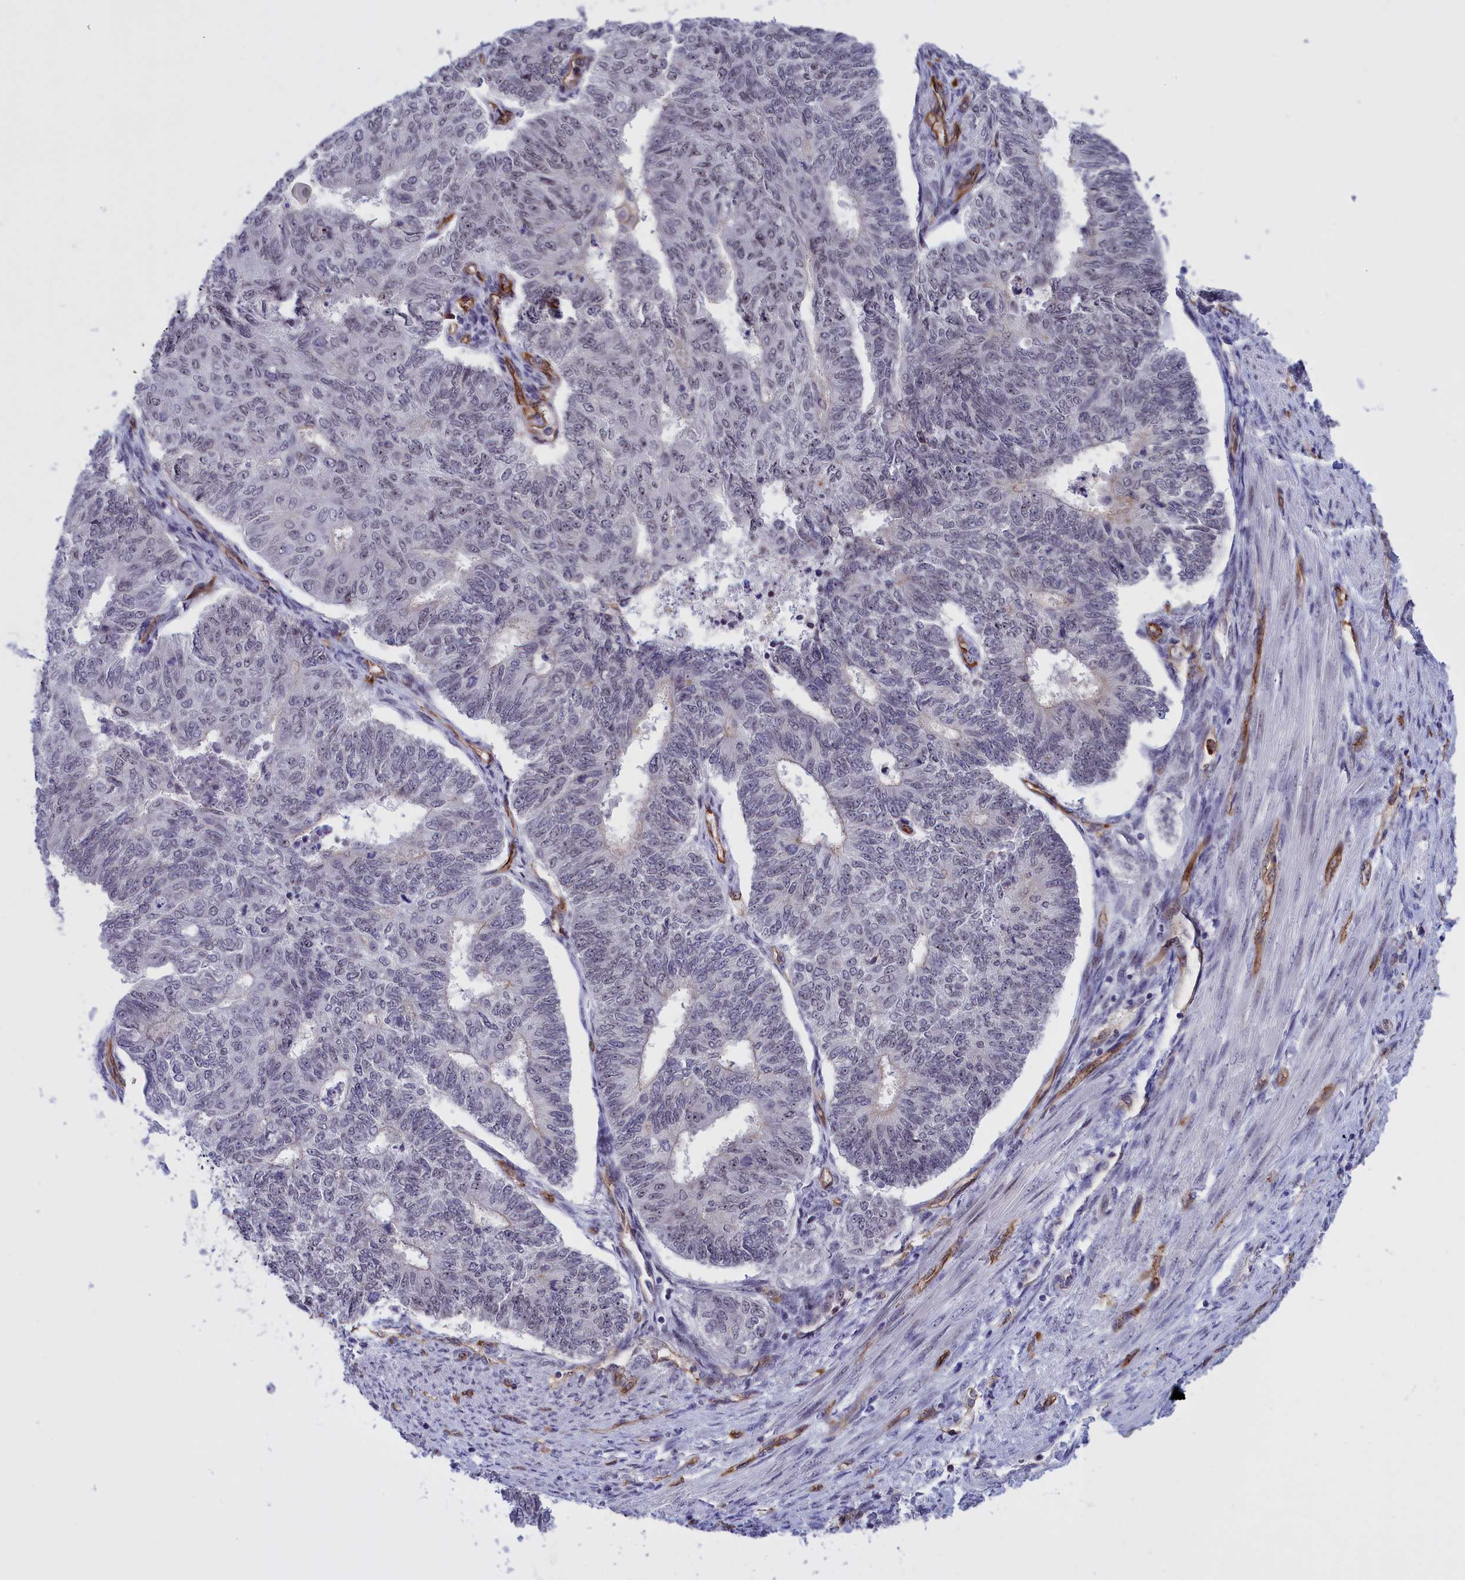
{"staining": {"intensity": "weak", "quantity": "25%-75%", "location": "nuclear"}, "tissue": "endometrial cancer", "cell_type": "Tumor cells", "image_type": "cancer", "snomed": [{"axis": "morphology", "description": "Adenocarcinoma, NOS"}, {"axis": "topography", "description": "Endometrium"}], "caption": "IHC photomicrograph of neoplastic tissue: endometrial cancer (adenocarcinoma) stained using immunohistochemistry reveals low levels of weak protein expression localized specifically in the nuclear of tumor cells, appearing as a nuclear brown color.", "gene": "MPND", "patient": {"sex": "female", "age": 32}}